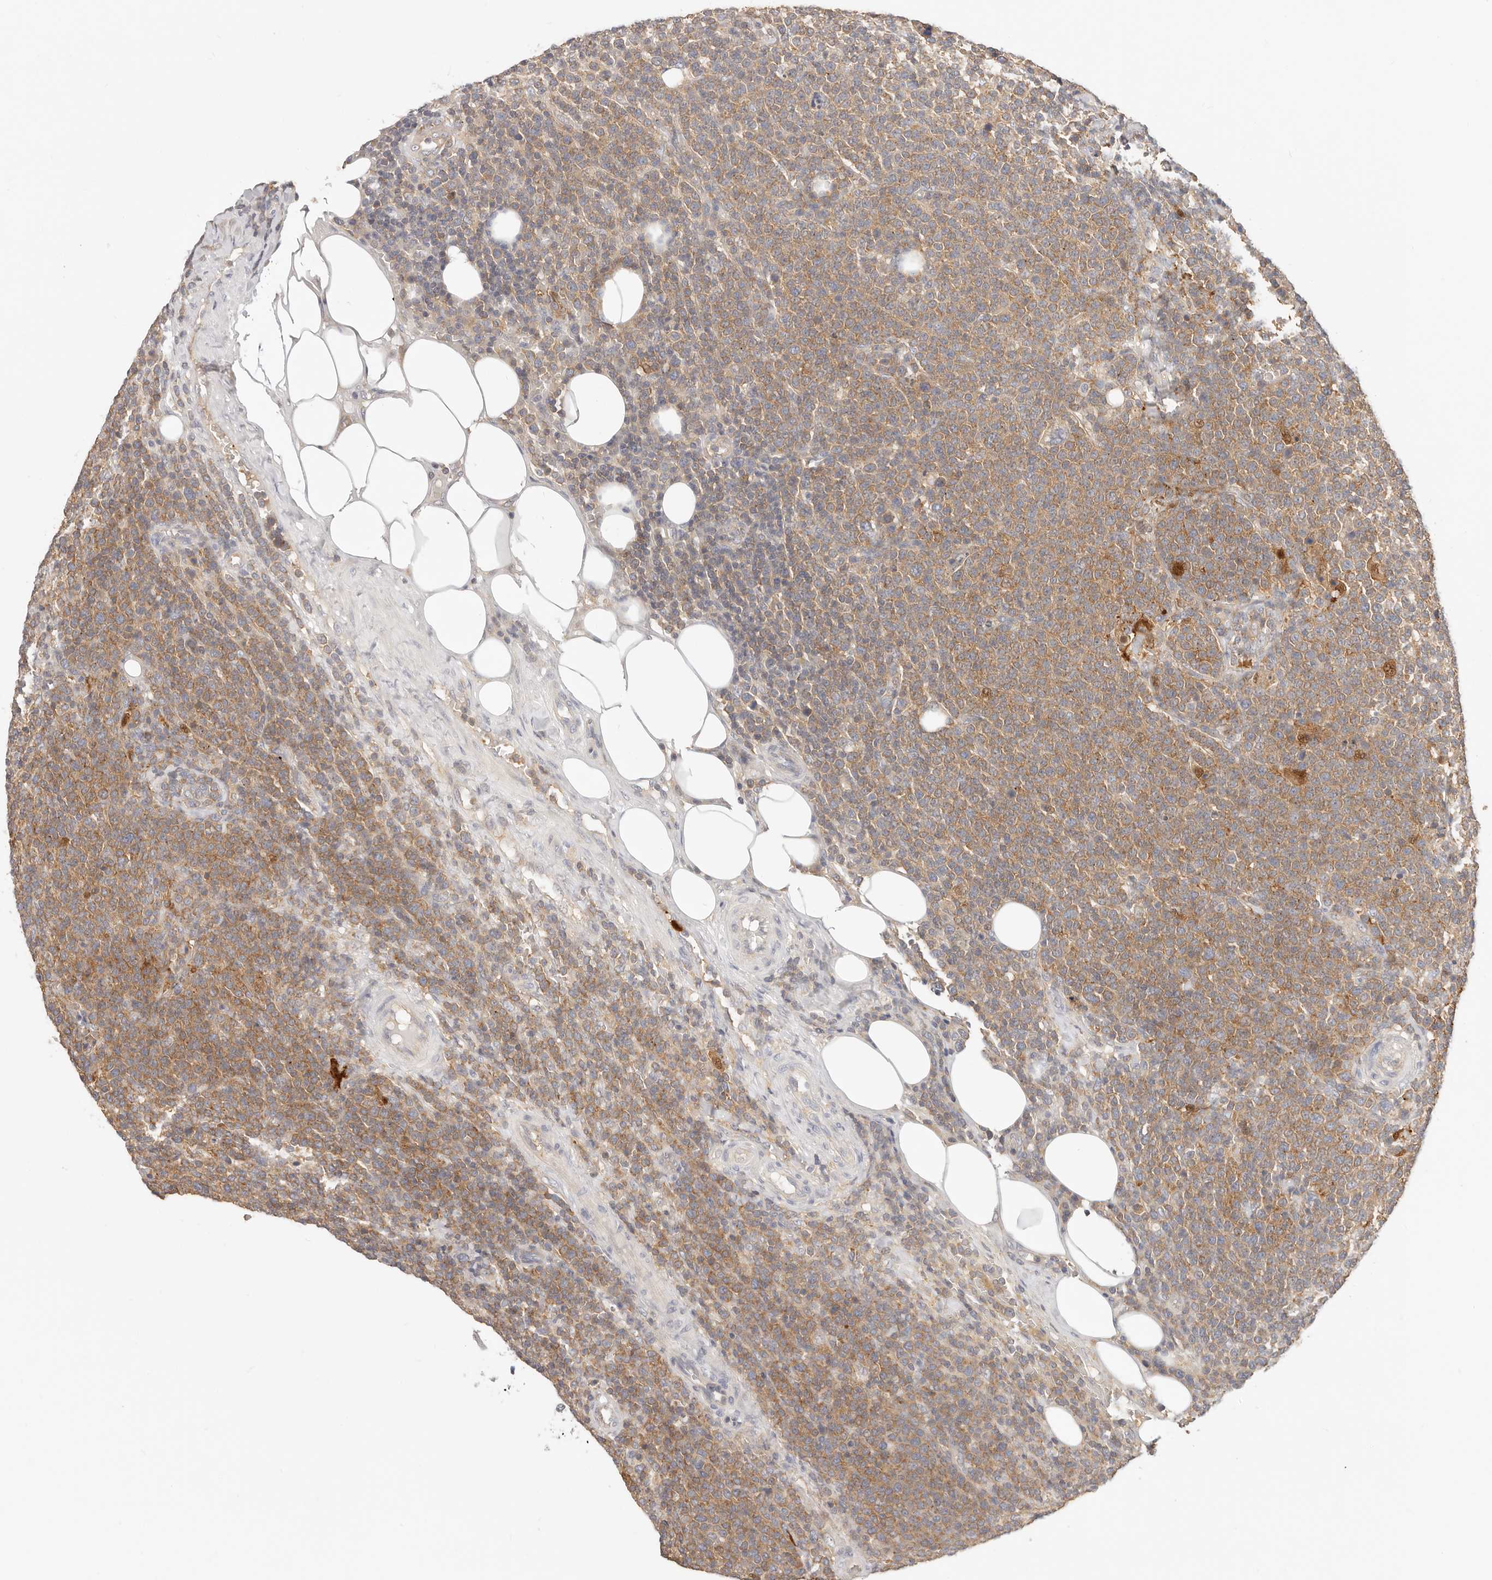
{"staining": {"intensity": "moderate", "quantity": ">75%", "location": "cytoplasmic/membranous"}, "tissue": "lymphoma", "cell_type": "Tumor cells", "image_type": "cancer", "snomed": [{"axis": "morphology", "description": "Malignant lymphoma, non-Hodgkin's type, High grade"}, {"axis": "topography", "description": "Lymph node"}], "caption": "Lymphoma stained with immunohistochemistry demonstrates moderate cytoplasmic/membranous expression in approximately >75% of tumor cells.", "gene": "DTNBP1", "patient": {"sex": "male", "age": 61}}